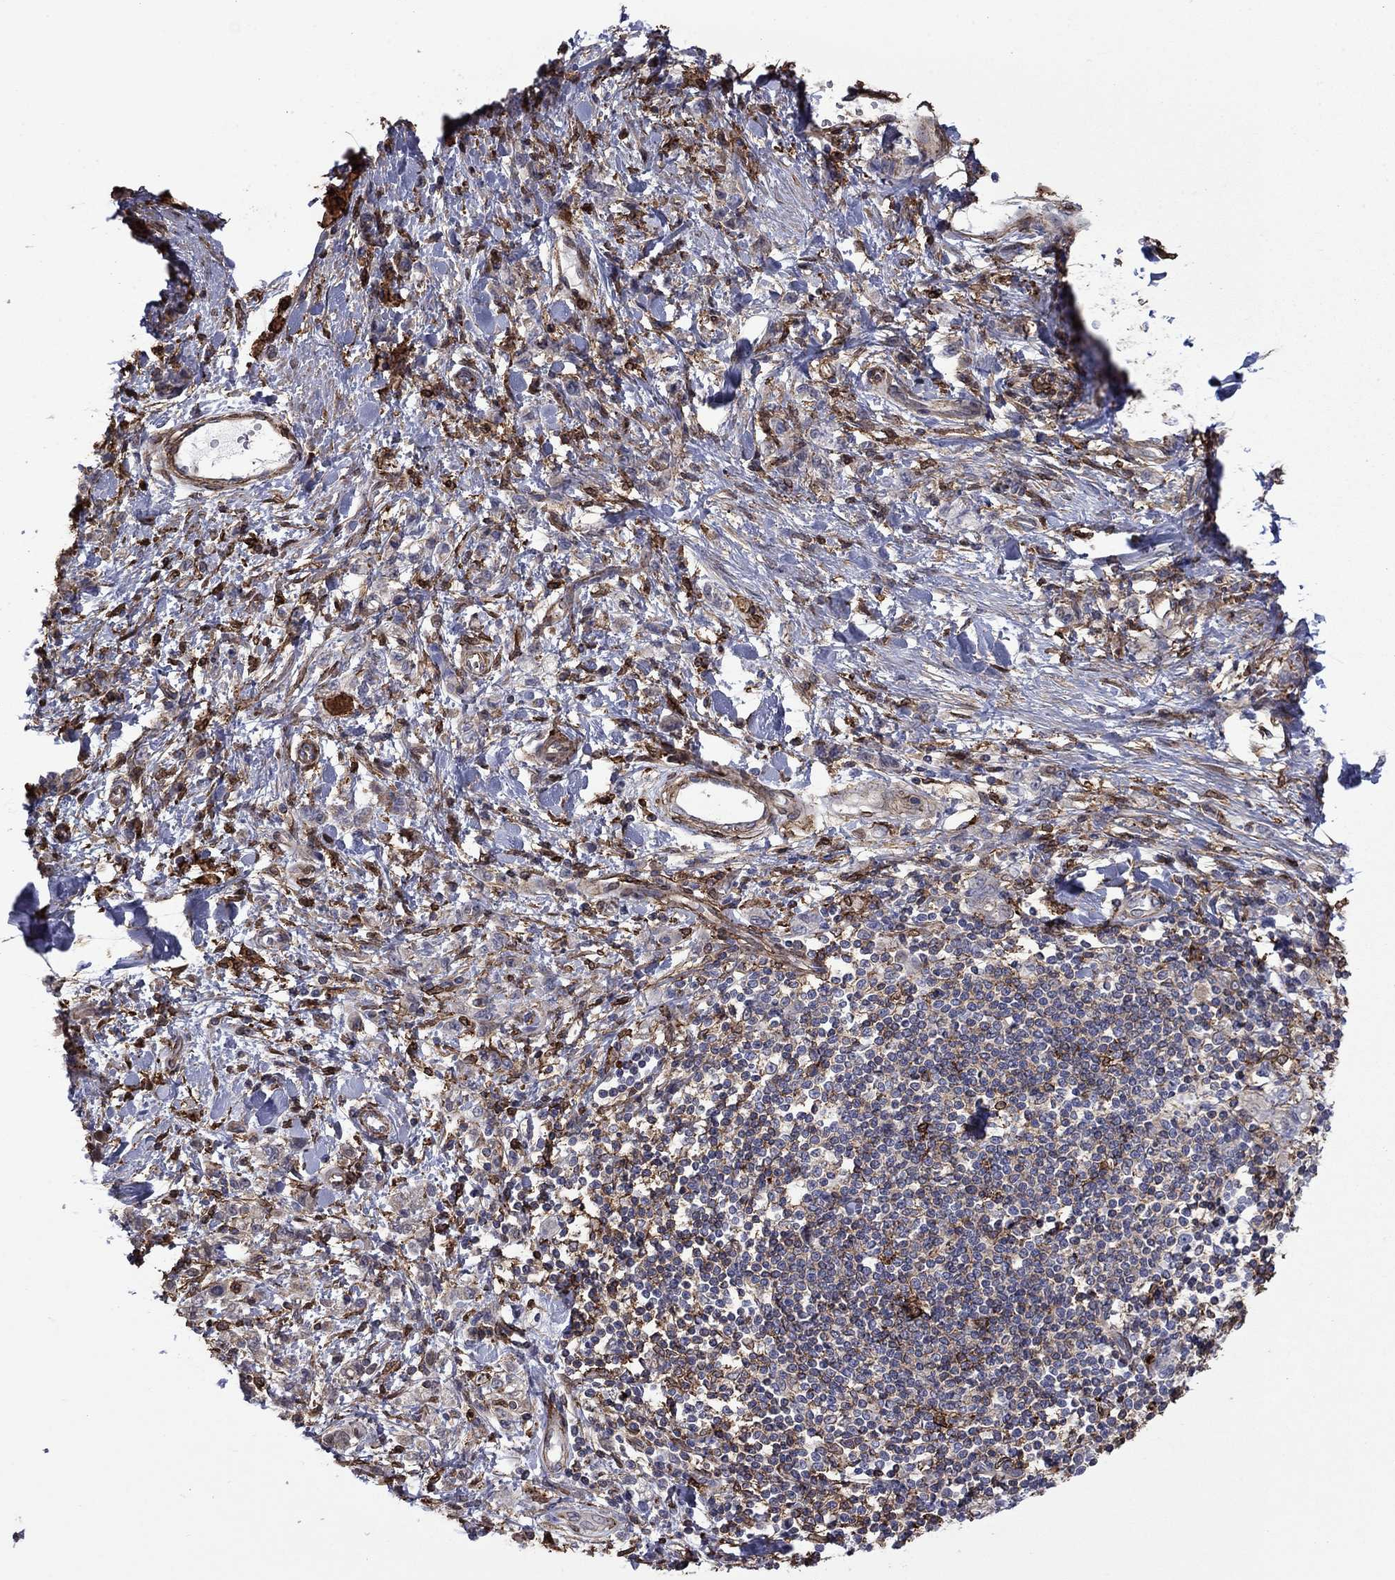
{"staining": {"intensity": "weak", "quantity": "<25%", "location": "cytoplasmic/membranous"}, "tissue": "stomach cancer", "cell_type": "Tumor cells", "image_type": "cancer", "snomed": [{"axis": "morphology", "description": "Adenocarcinoma, NOS"}, {"axis": "topography", "description": "Stomach"}], "caption": "An IHC image of adenocarcinoma (stomach) is shown. There is no staining in tumor cells of adenocarcinoma (stomach).", "gene": "PLAU", "patient": {"sex": "male", "age": 77}}